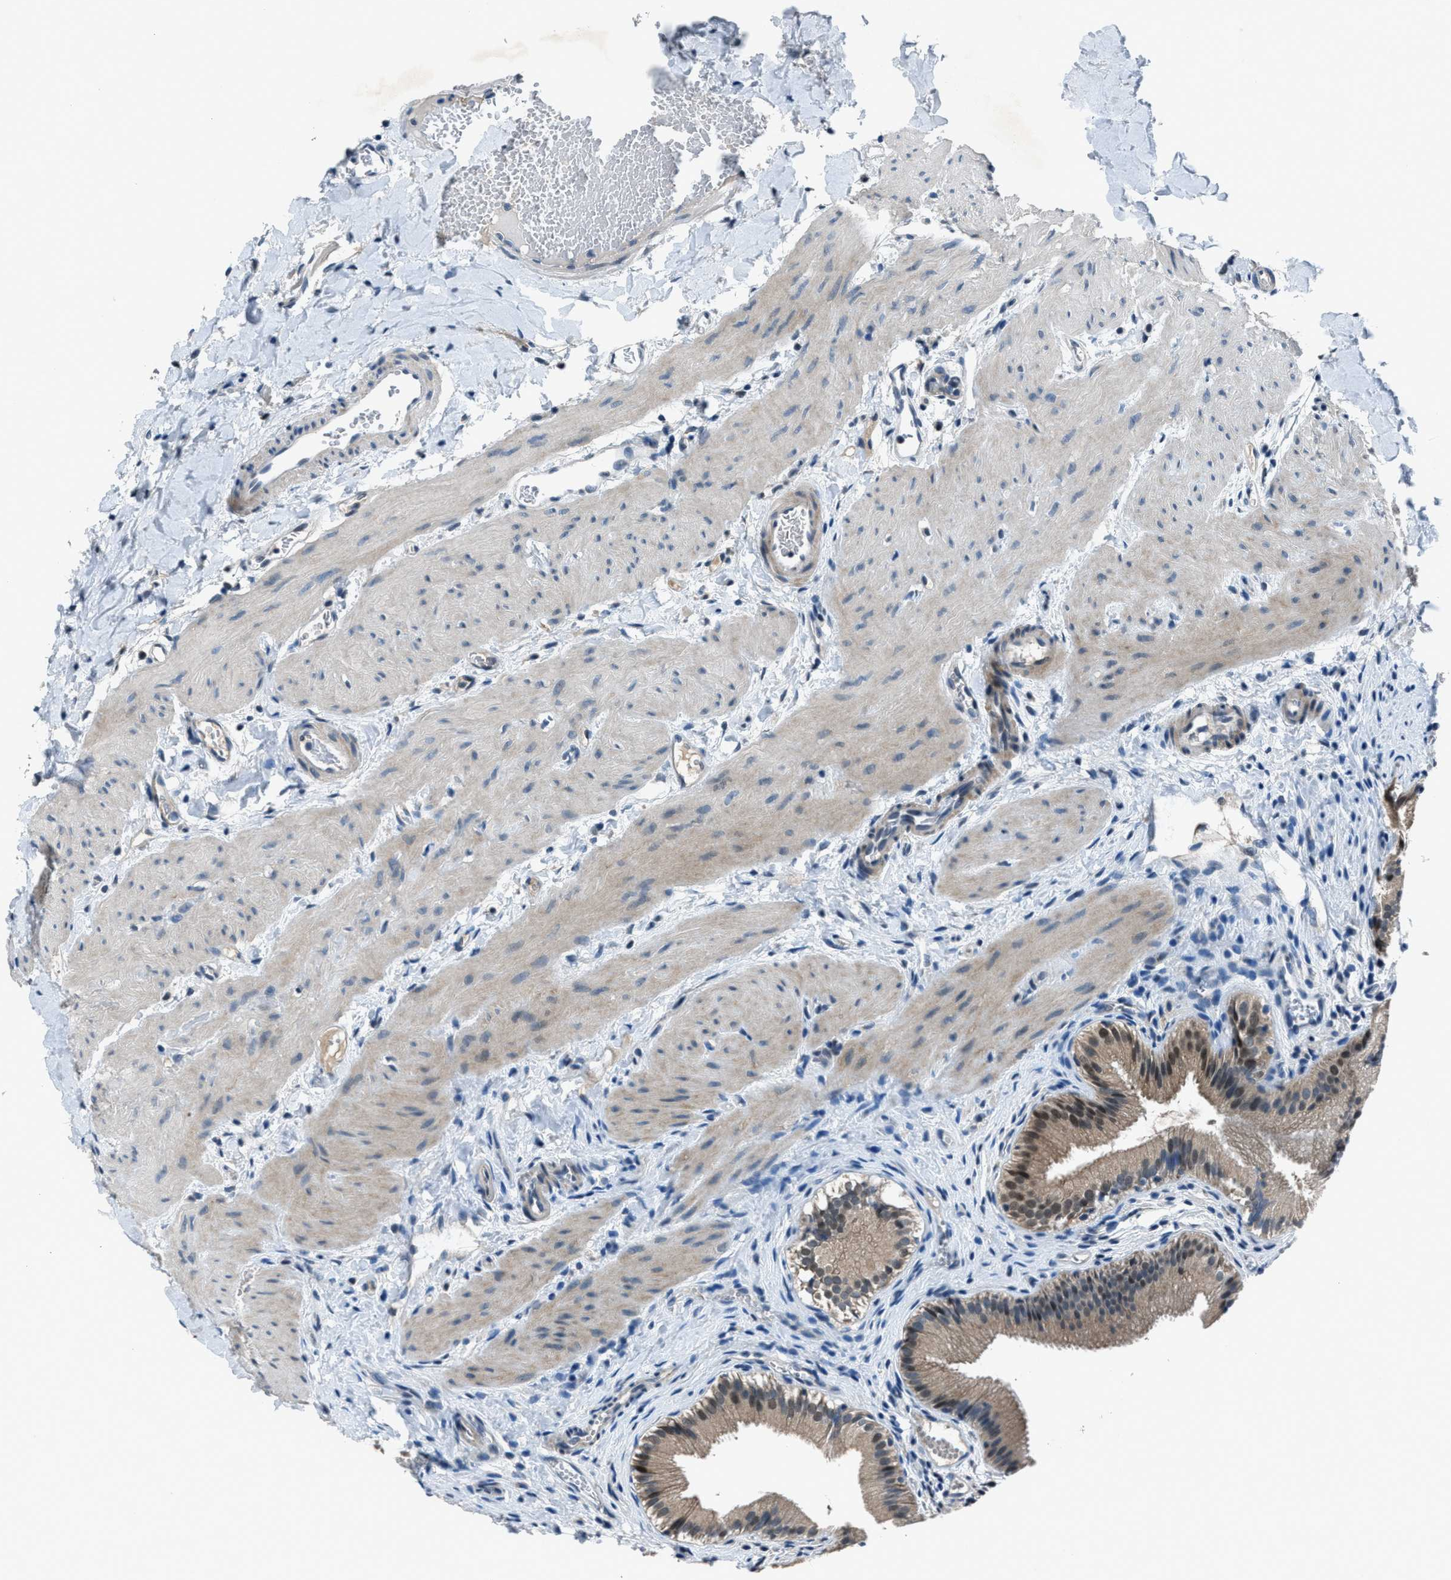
{"staining": {"intensity": "moderate", "quantity": ">75%", "location": "cytoplasmic/membranous,nuclear"}, "tissue": "gallbladder", "cell_type": "Glandular cells", "image_type": "normal", "snomed": [{"axis": "morphology", "description": "Normal tissue, NOS"}, {"axis": "topography", "description": "Gallbladder"}], "caption": "This histopathology image demonstrates benign gallbladder stained with IHC to label a protein in brown. The cytoplasmic/membranous,nuclear of glandular cells show moderate positivity for the protein. Nuclei are counter-stained blue.", "gene": "DUSP19", "patient": {"sex": "female", "age": 26}}